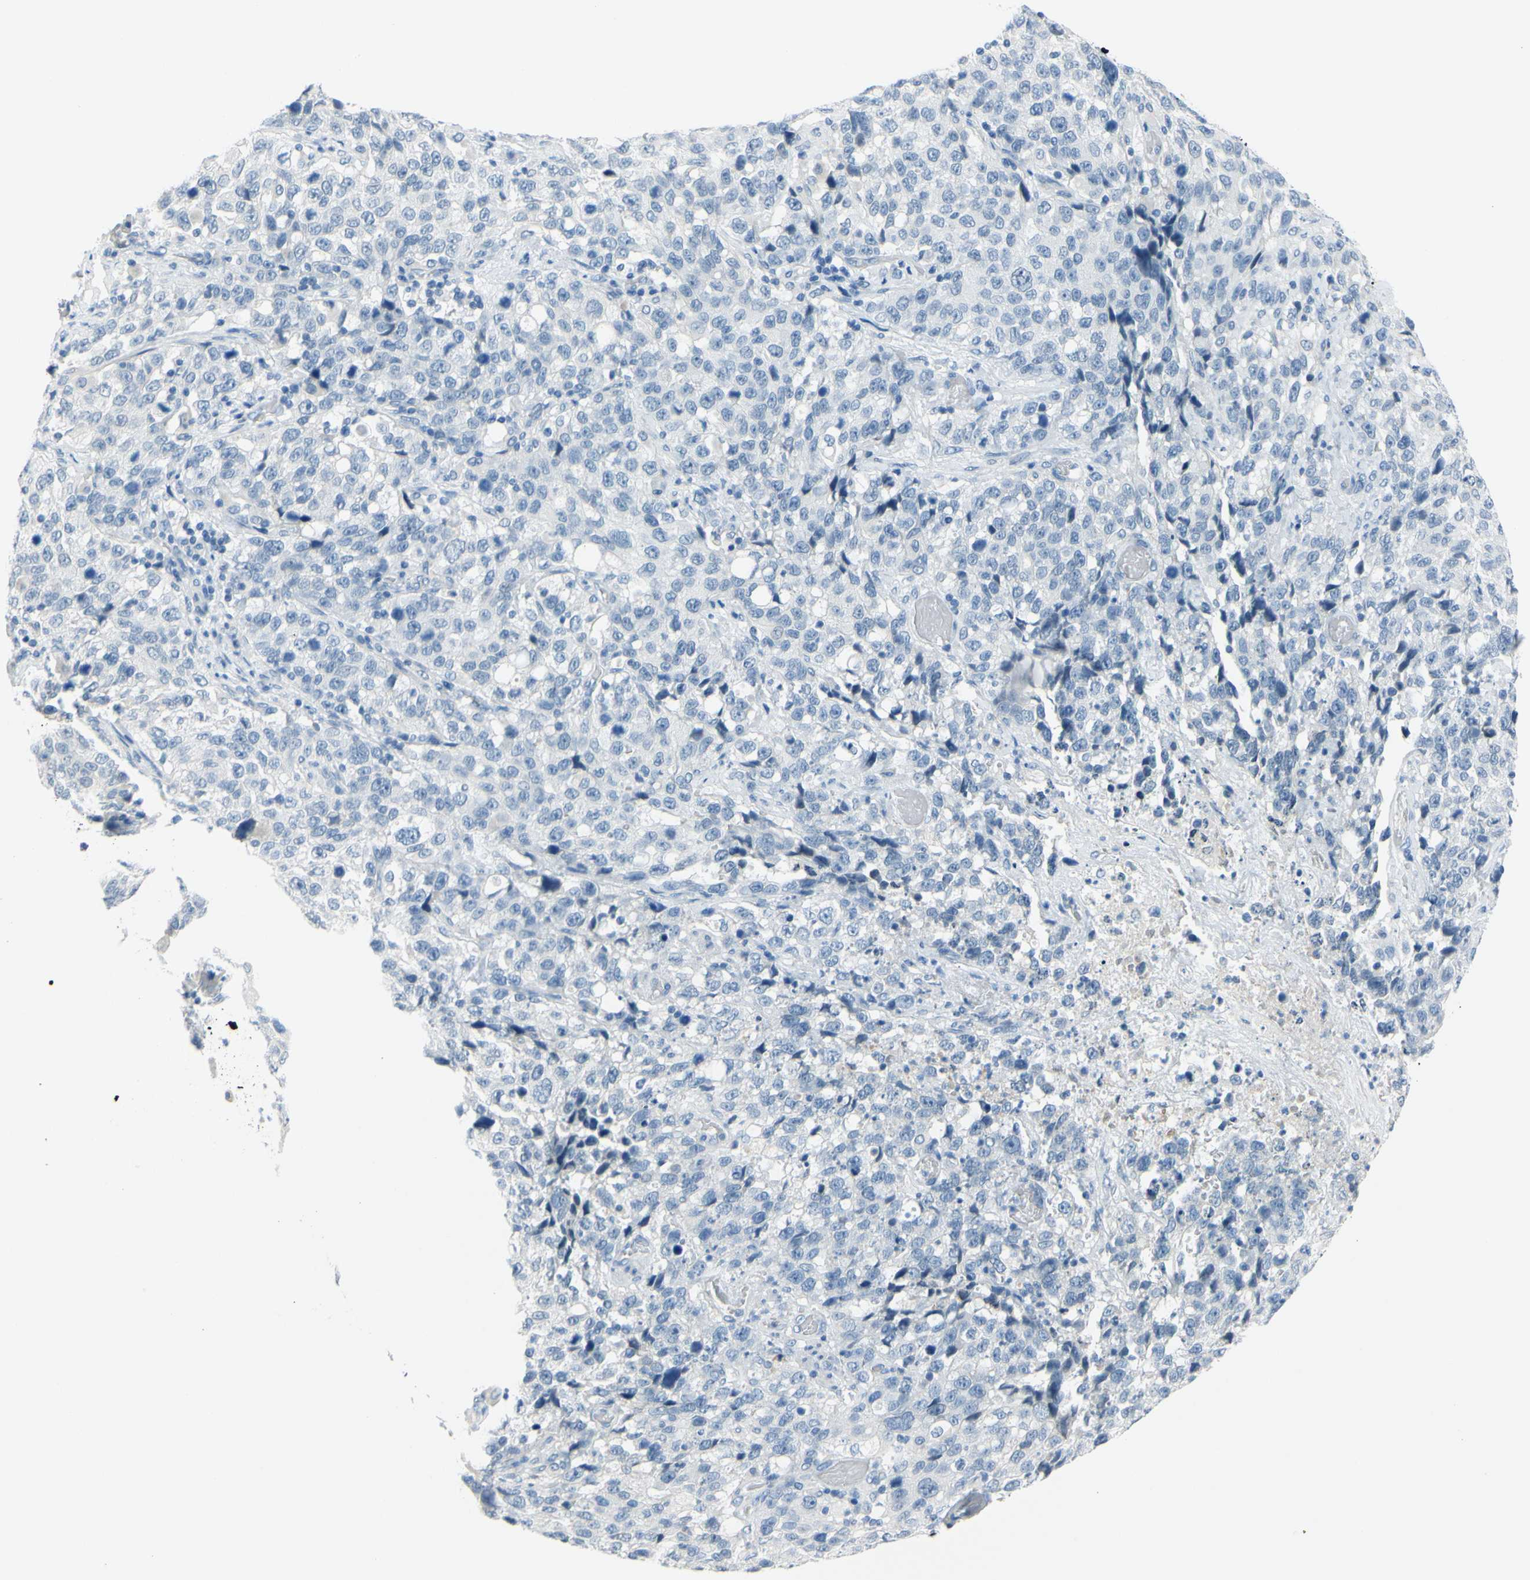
{"staining": {"intensity": "negative", "quantity": "none", "location": "none"}, "tissue": "stomach cancer", "cell_type": "Tumor cells", "image_type": "cancer", "snomed": [{"axis": "morphology", "description": "Normal tissue, NOS"}, {"axis": "morphology", "description": "Adenocarcinoma, NOS"}, {"axis": "topography", "description": "Stomach"}], "caption": "An image of stomach cancer stained for a protein shows no brown staining in tumor cells.", "gene": "DCT", "patient": {"sex": "male", "age": 48}}